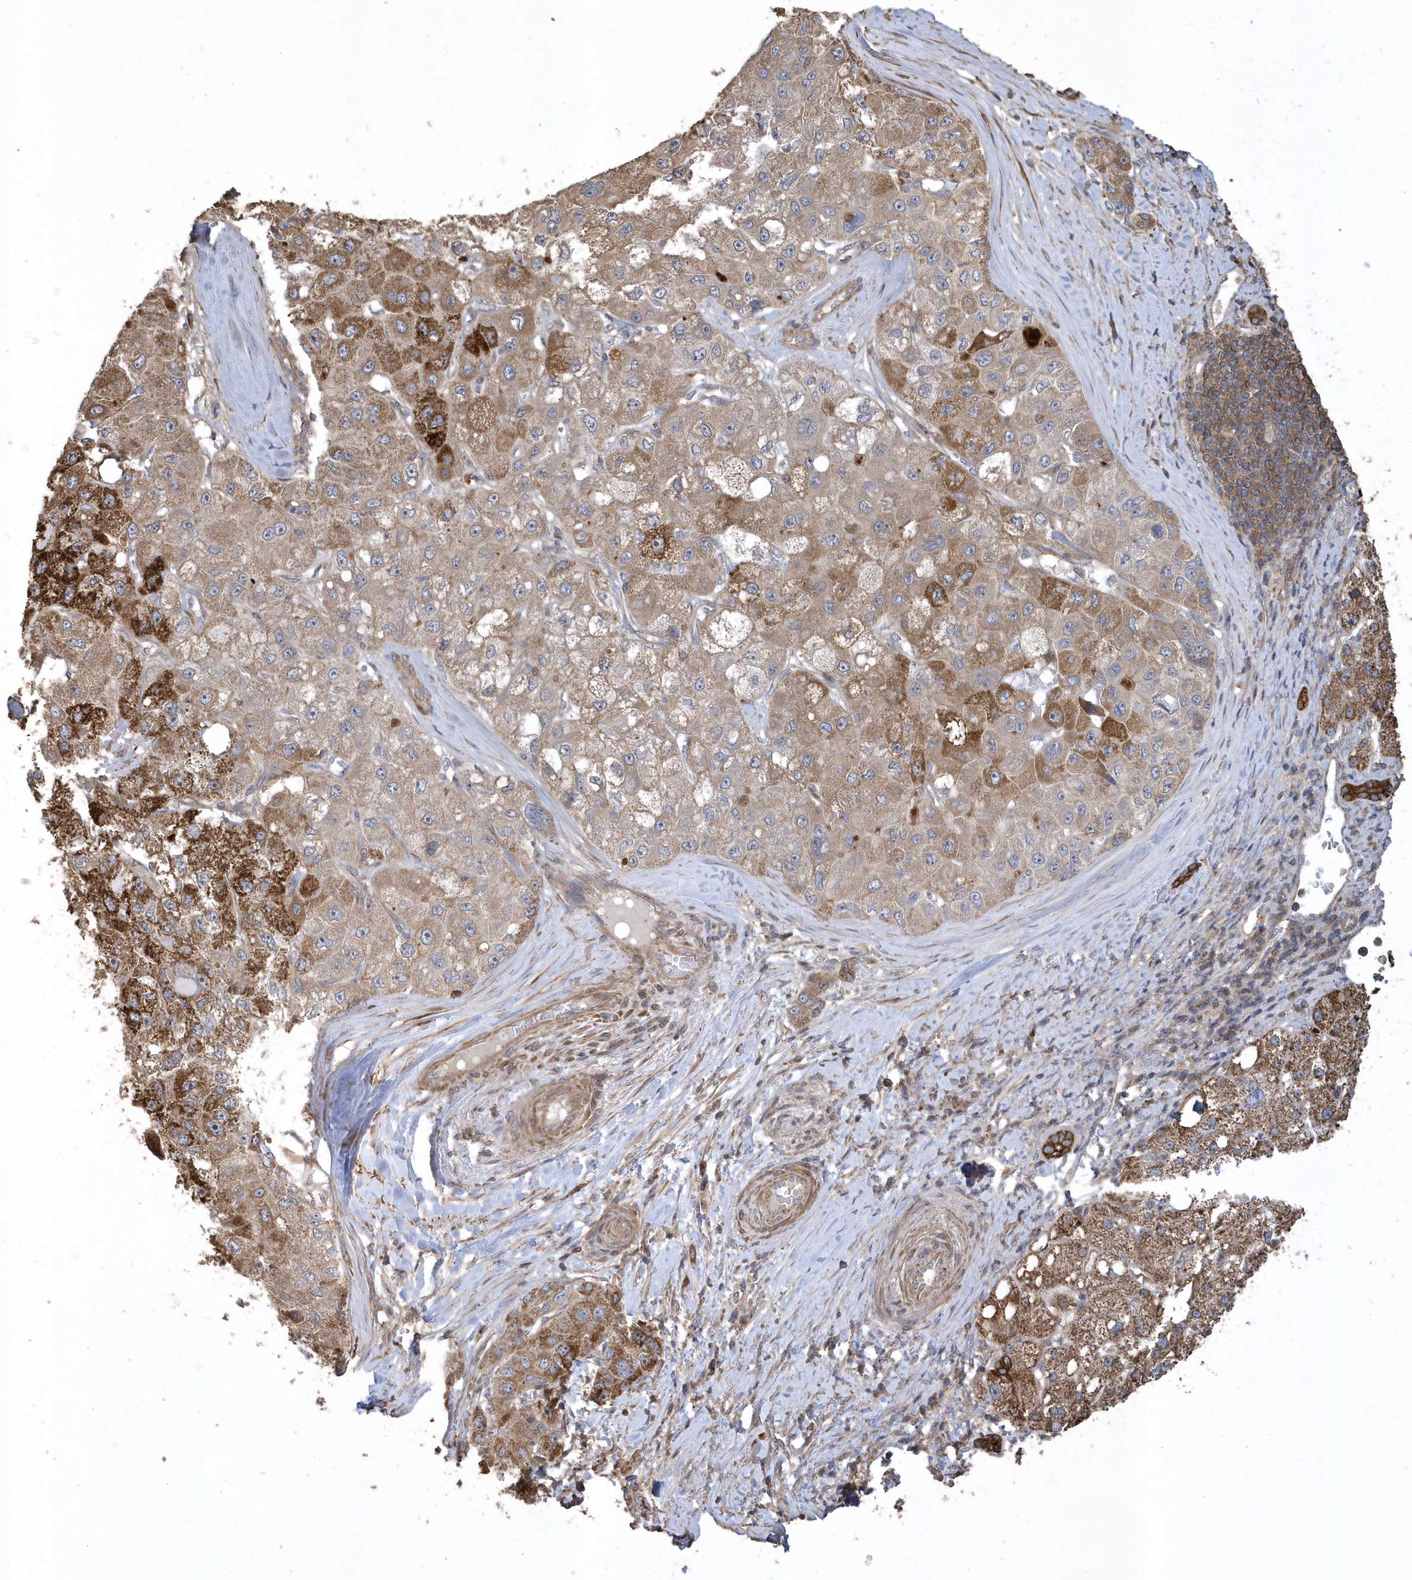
{"staining": {"intensity": "strong", "quantity": "25%-75%", "location": "cytoplasmic/membranous"}, "tissue": "liver cancer", "cell_type": "Tumor cells", "image_type": "cancer", "snomed": [{"axis": "morphology", "description": "Carcinoma, Hepatocellular, NOS"}, {"axis": "topography", "description": "Liver"}], "caption": "Liver hepatocellular carcinoma tissue demonstrates strong cytoplasmic/membranous expression in about 25%-75% of tumor cells", "gene": "SENP8", "patient": {"sex": "male", "age": 80}}